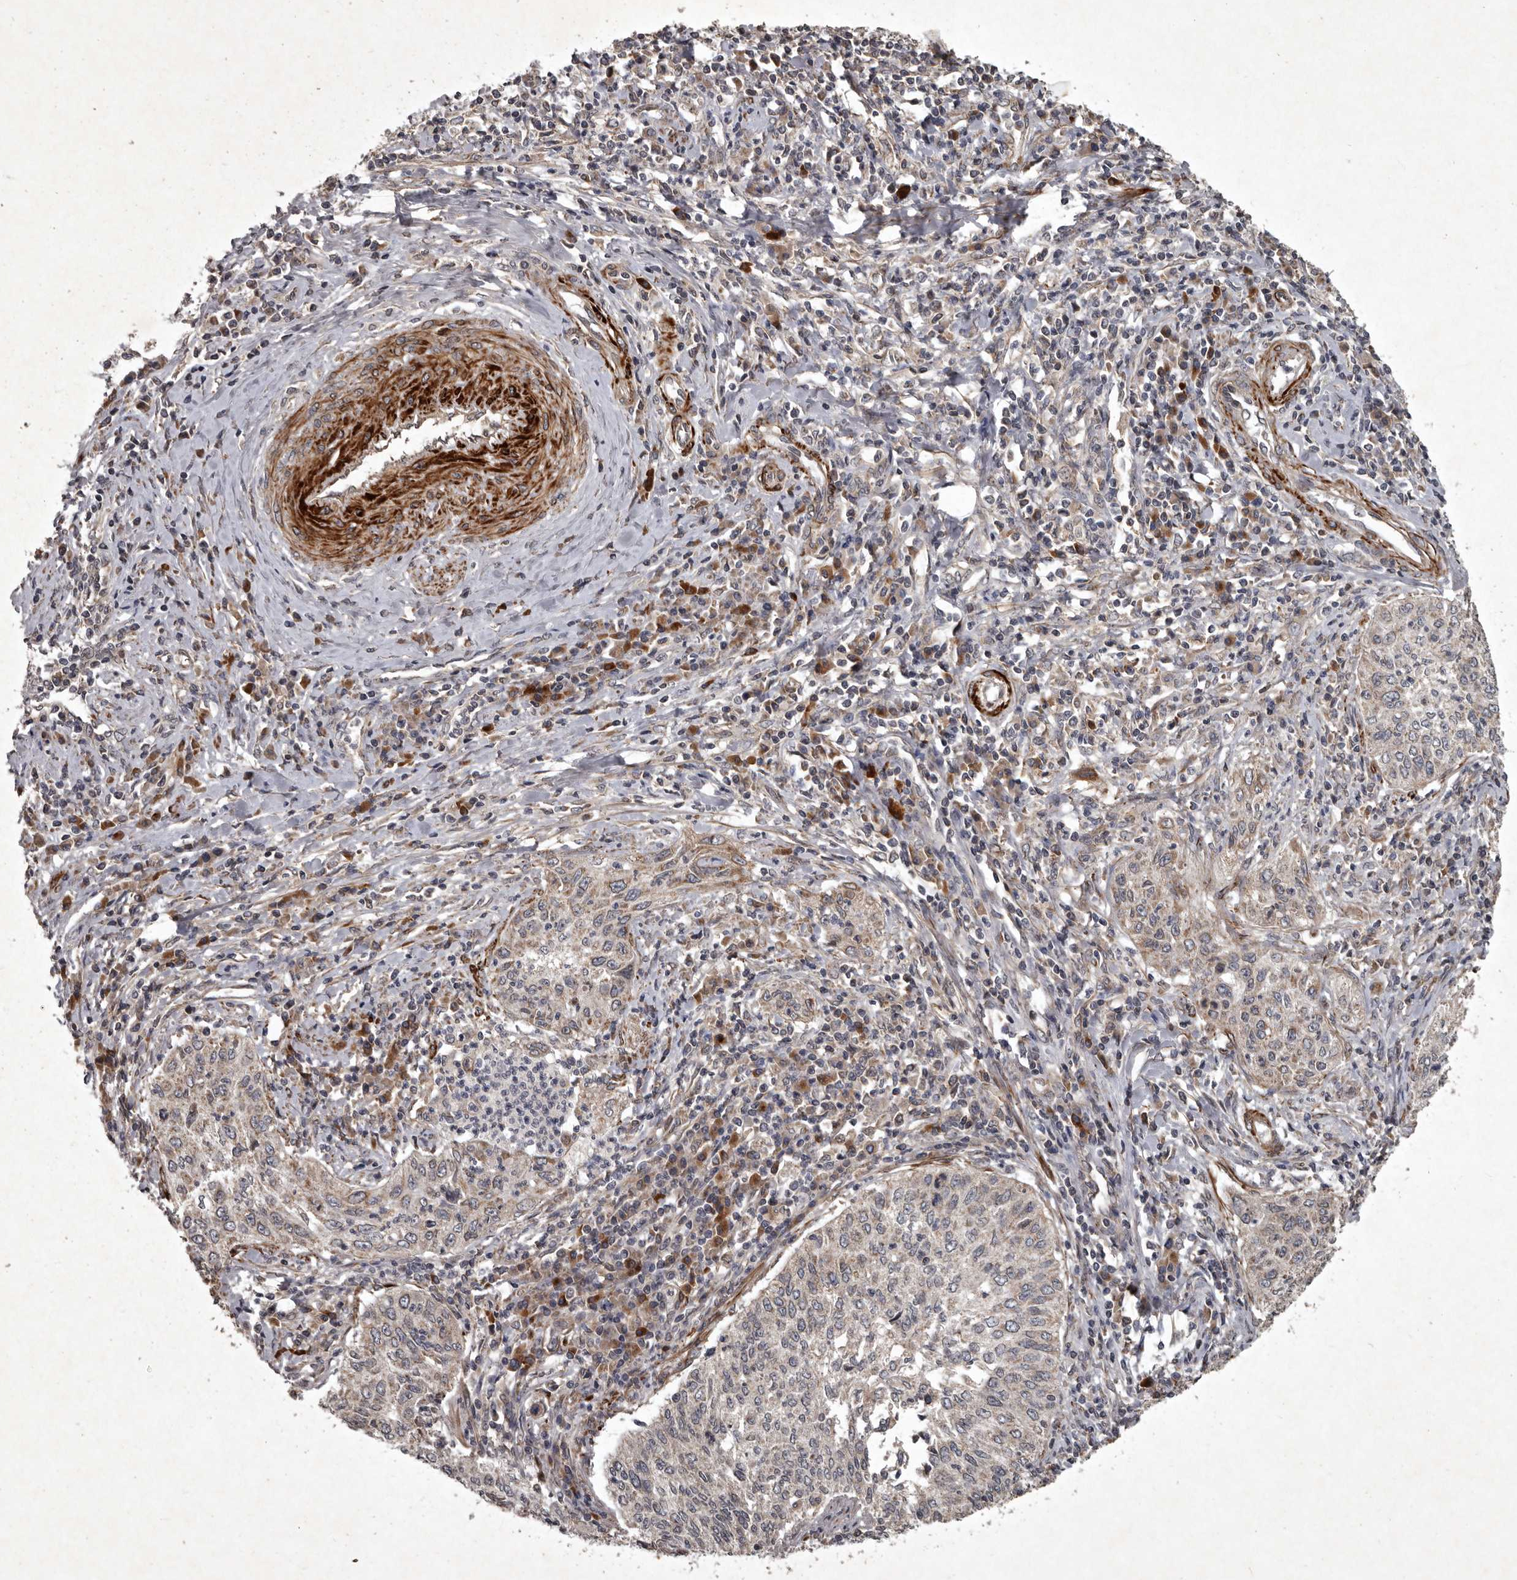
{"staining": {"intensity": "weak", "quantity": "25%-75%", "location": "cytoplasmic/membranous"}, "tissue": "cervical cancer", "cell_type": "Tumor cells", "image_type": "cancer", "snomed": [{"axis": "morphology", "description": "Squamous cell carcinoma, NOS"}, {"axis": "topography", "description": "Cervix"}], "caption": "Immunohistochemistry image of human cervical cancer stained for a protein (brown), which demonstrates low levels of weak cytoplasmic/membranous expression in about 25%-75% of tumor cells.", "gene": "MRPS15", "patient": {"sex": "female", "age": 30}}